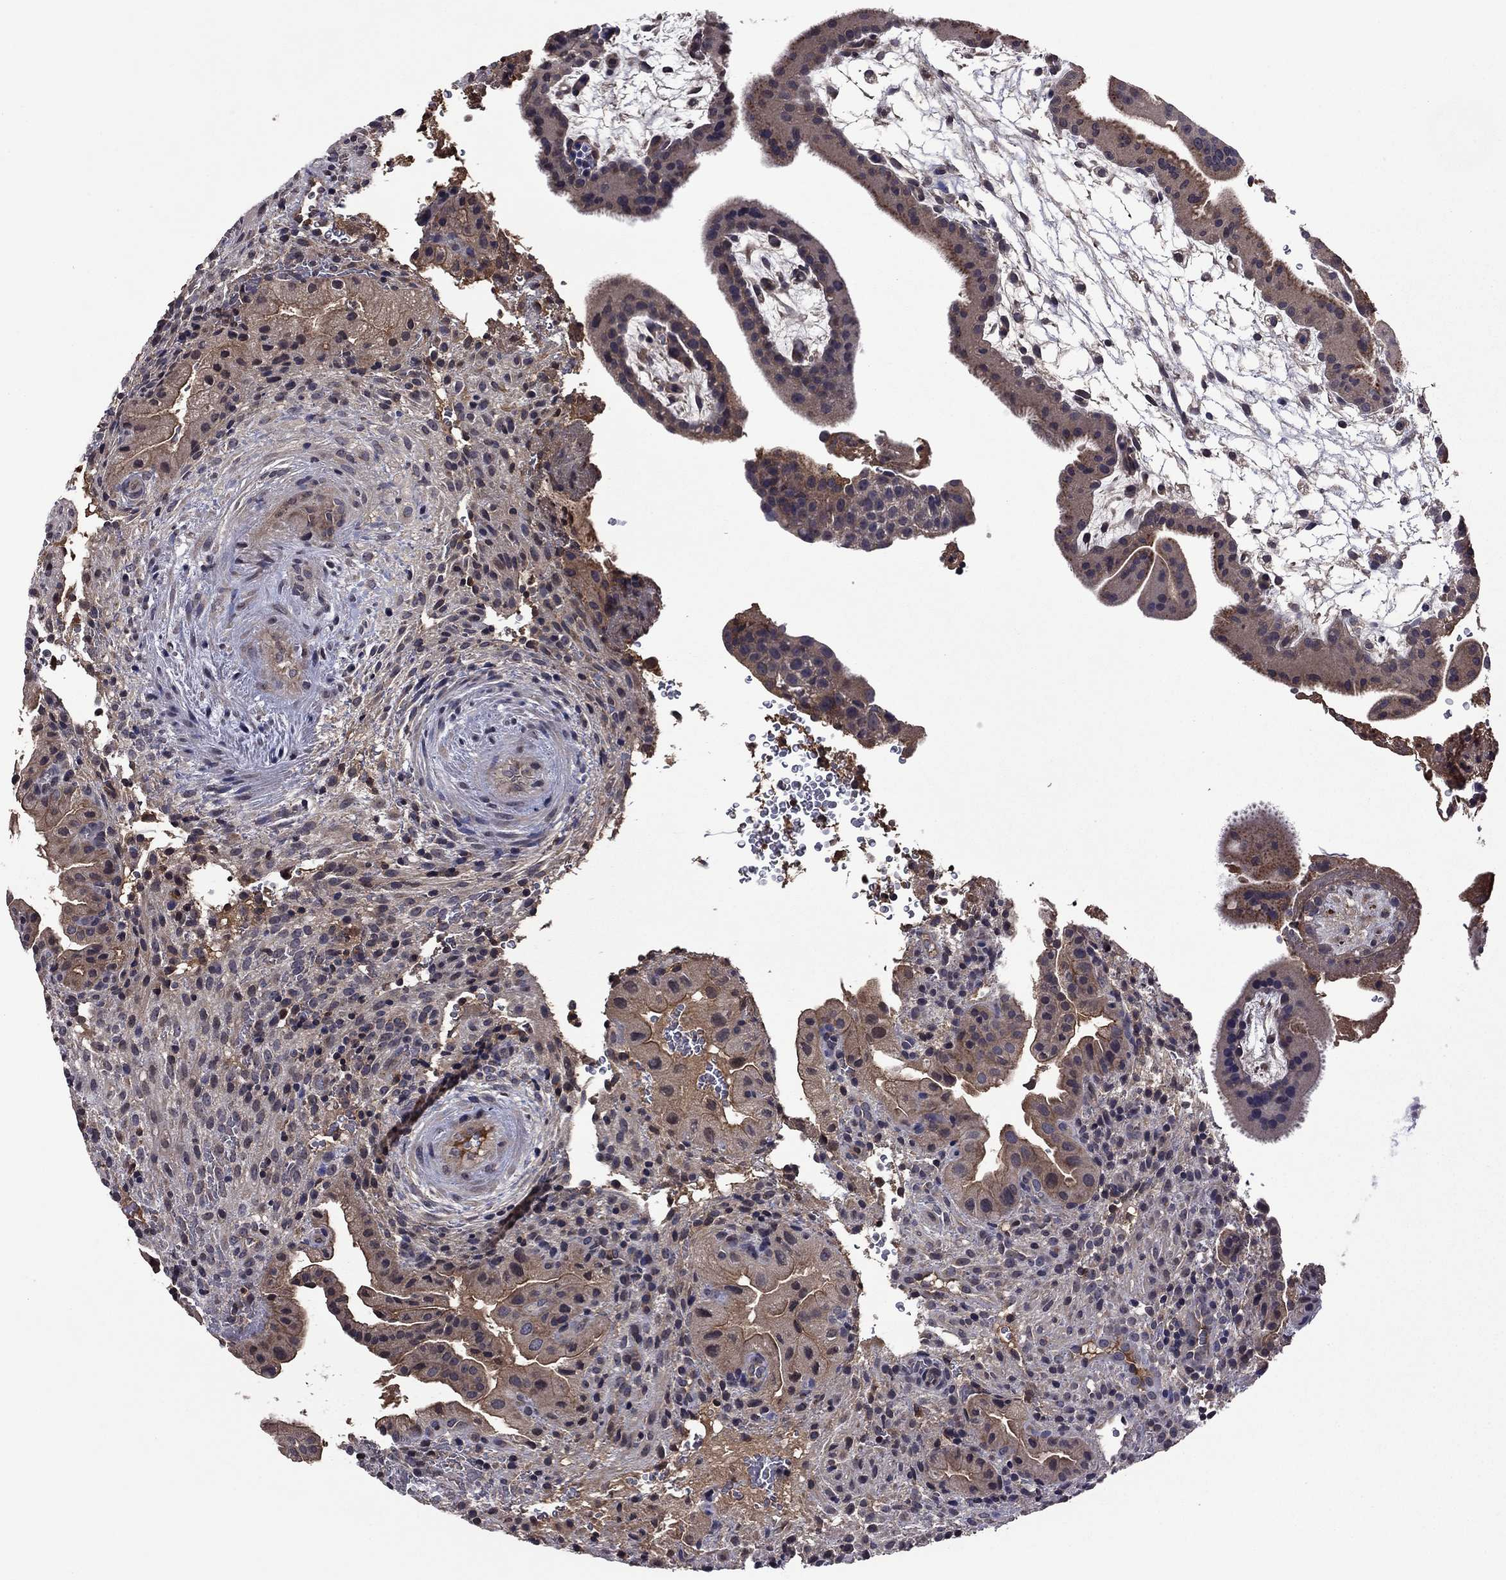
{"staining": {"intensity": "negative", "quantity": "none", "location": "none"}, "tissue": "placenta", "cell_type": "Decidual cells", "image_type": "normal", "snomed": [{"axis": "morphology", "description": "Normal tissue, NOS"}, {"axis": "topography", "description": "Placenta"}], "caption": "This photomicrograph is of benign placenta stained with immunohistochemistry to label a protein in brown with the nuclei are counter-stained blue. There is no expression in decidual cells. The staining was performed using DAB (3,3'-diaminobenzidine) to visualize the protein expression in brown, while the nuclei were stained in blue with hematoxylin (Magnification: 20x).", "gene": "PROS1", "patient": {"sex": "female", "age": 19}}